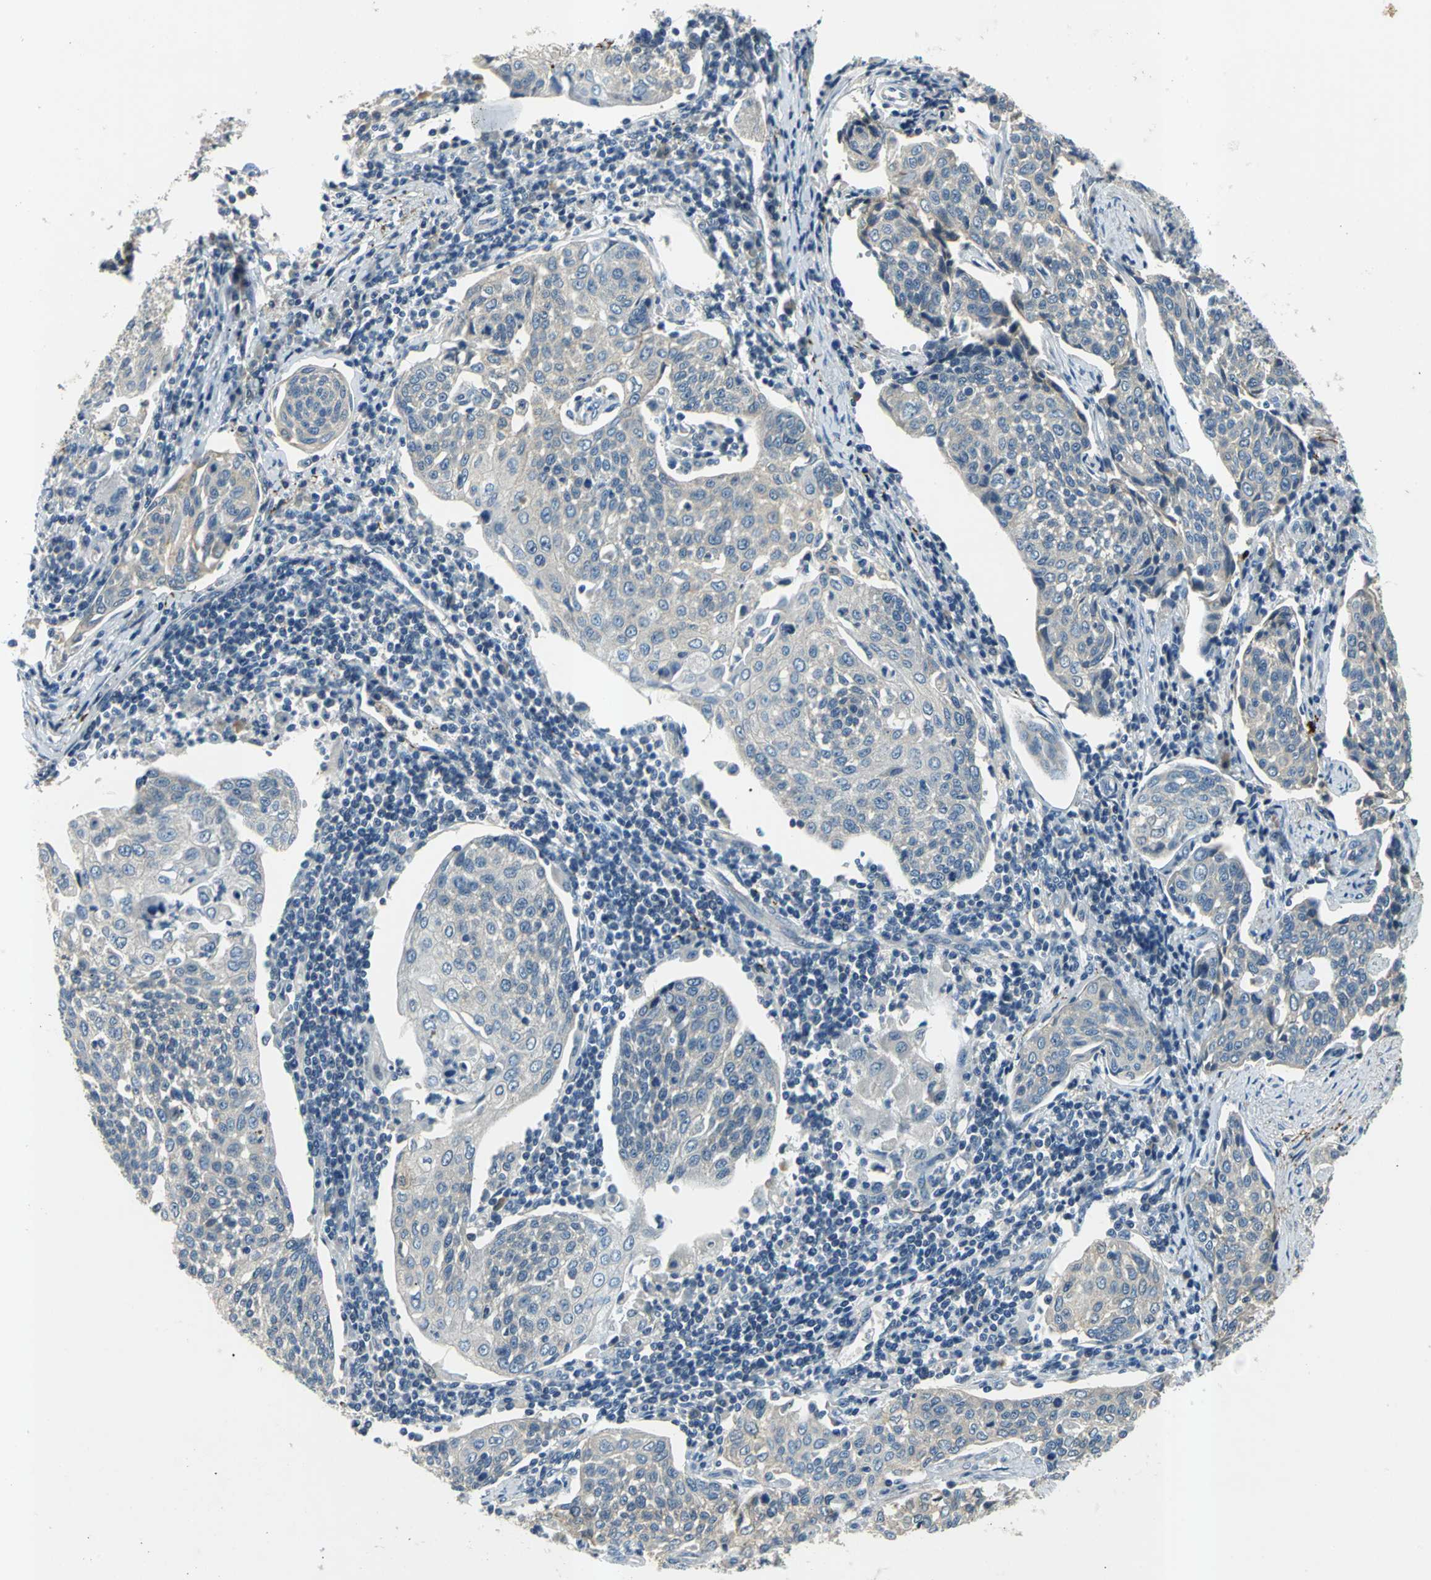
{"staining": {"intensity": "negative", "quantity": "none", "location": "none"}, "tissue": "cervical cancer", "cell_type": "Tumor cells", "image_type": "cancer", "snomed": [{"axis": "morphology", "description": "Squamous cell carcinoma, NOS"}, {"axis": "topography", "description": "Cervix"}], "caption": "Immunohistochemistry image of human cervical squamous cell carcinoma stained for a protein (brown), which displays no positivity in tumor cells. (DAB (3,3'-diaminobenzidine) immunohistochemistry (IHC) with hematoxylin counter stain).", "gene": "SLC16A7", "patient": {"sex": "female", "age": 34}}